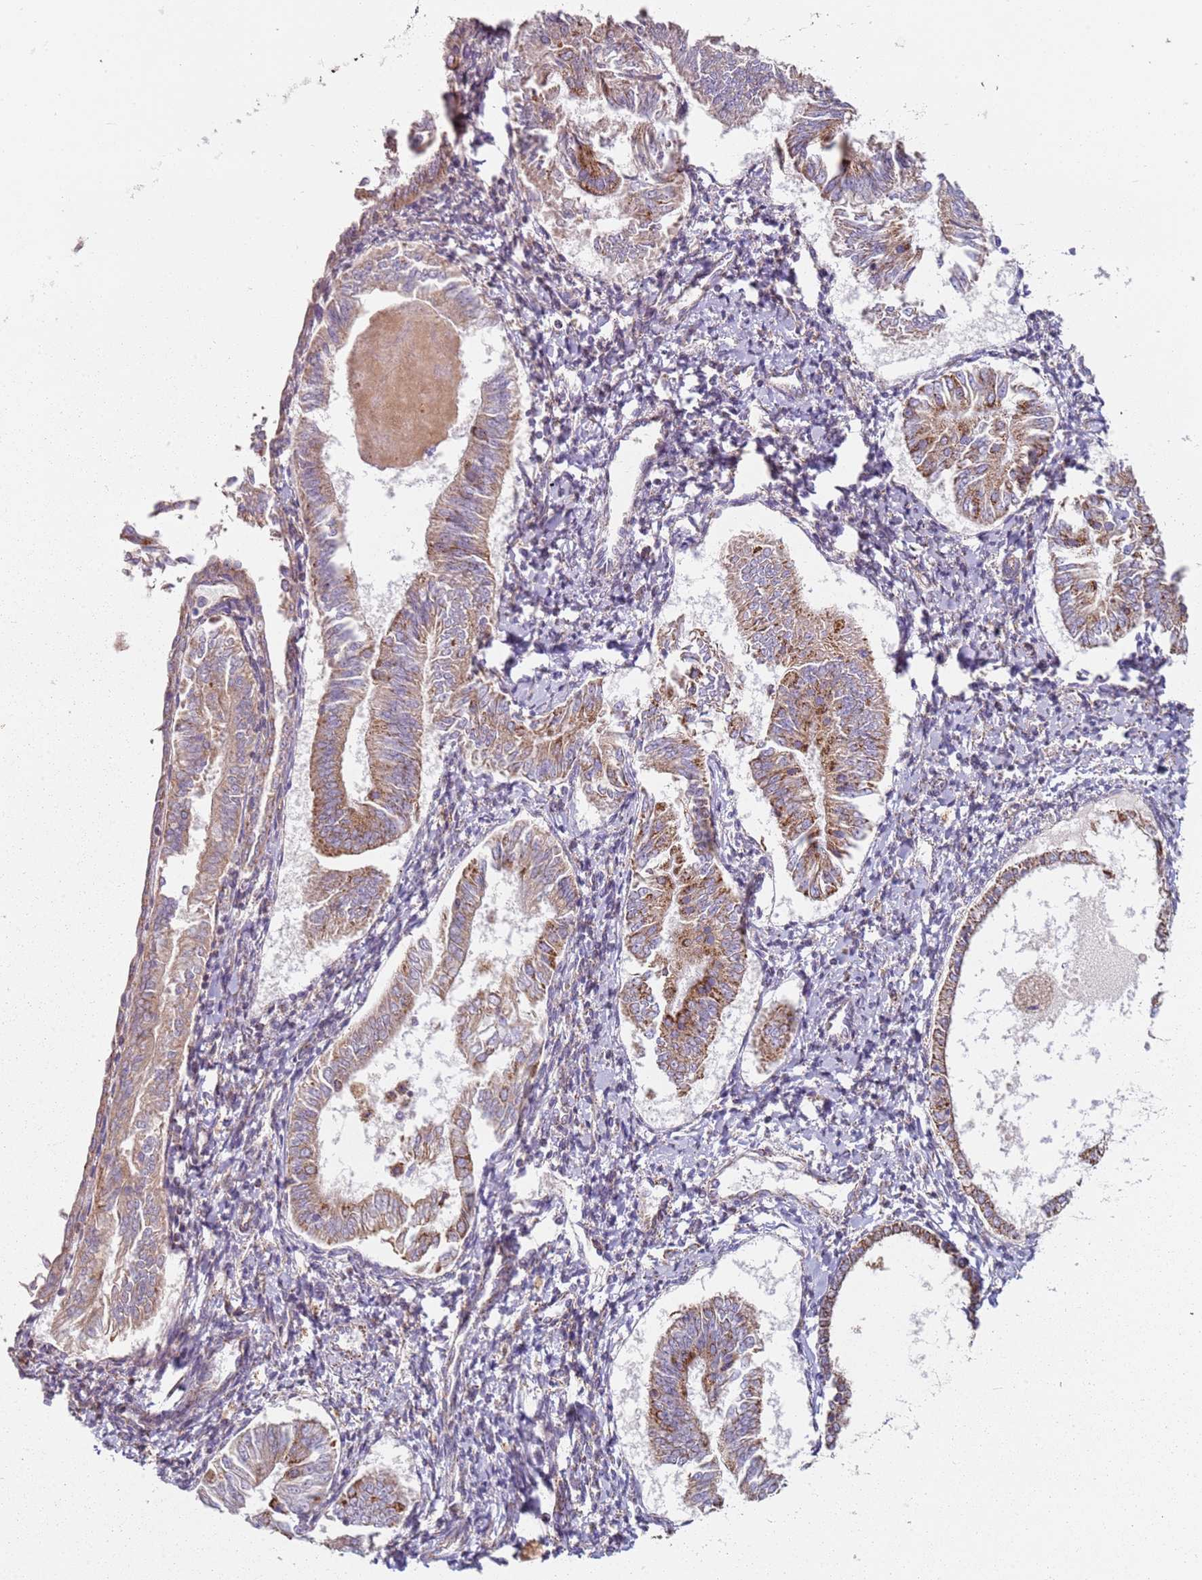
{"staining": {"intensity": "moderate", "quantity": ">75%", "location": "cytoplasmic/membranous"}, "tissue": "endometrial cancer", "cell_type": "Tumor cells", "image_type": "cancer", "snomed": [{"axis": "morphology", "description": "Adenocarcinoma, NOS"}, {"axis": "topography", "description": "Endometrium"}], "caption": "Brown immunohistochemical staining in human adenocarcinoma (endometrial) displays moderate cytoplasmic/membranous positivity in about >75% of tumor cells. (DAB = brown stain, brightfield microscopy at high magnification).", "gene": "ALS2", "patient": {"sex": "female", "age": 58}}